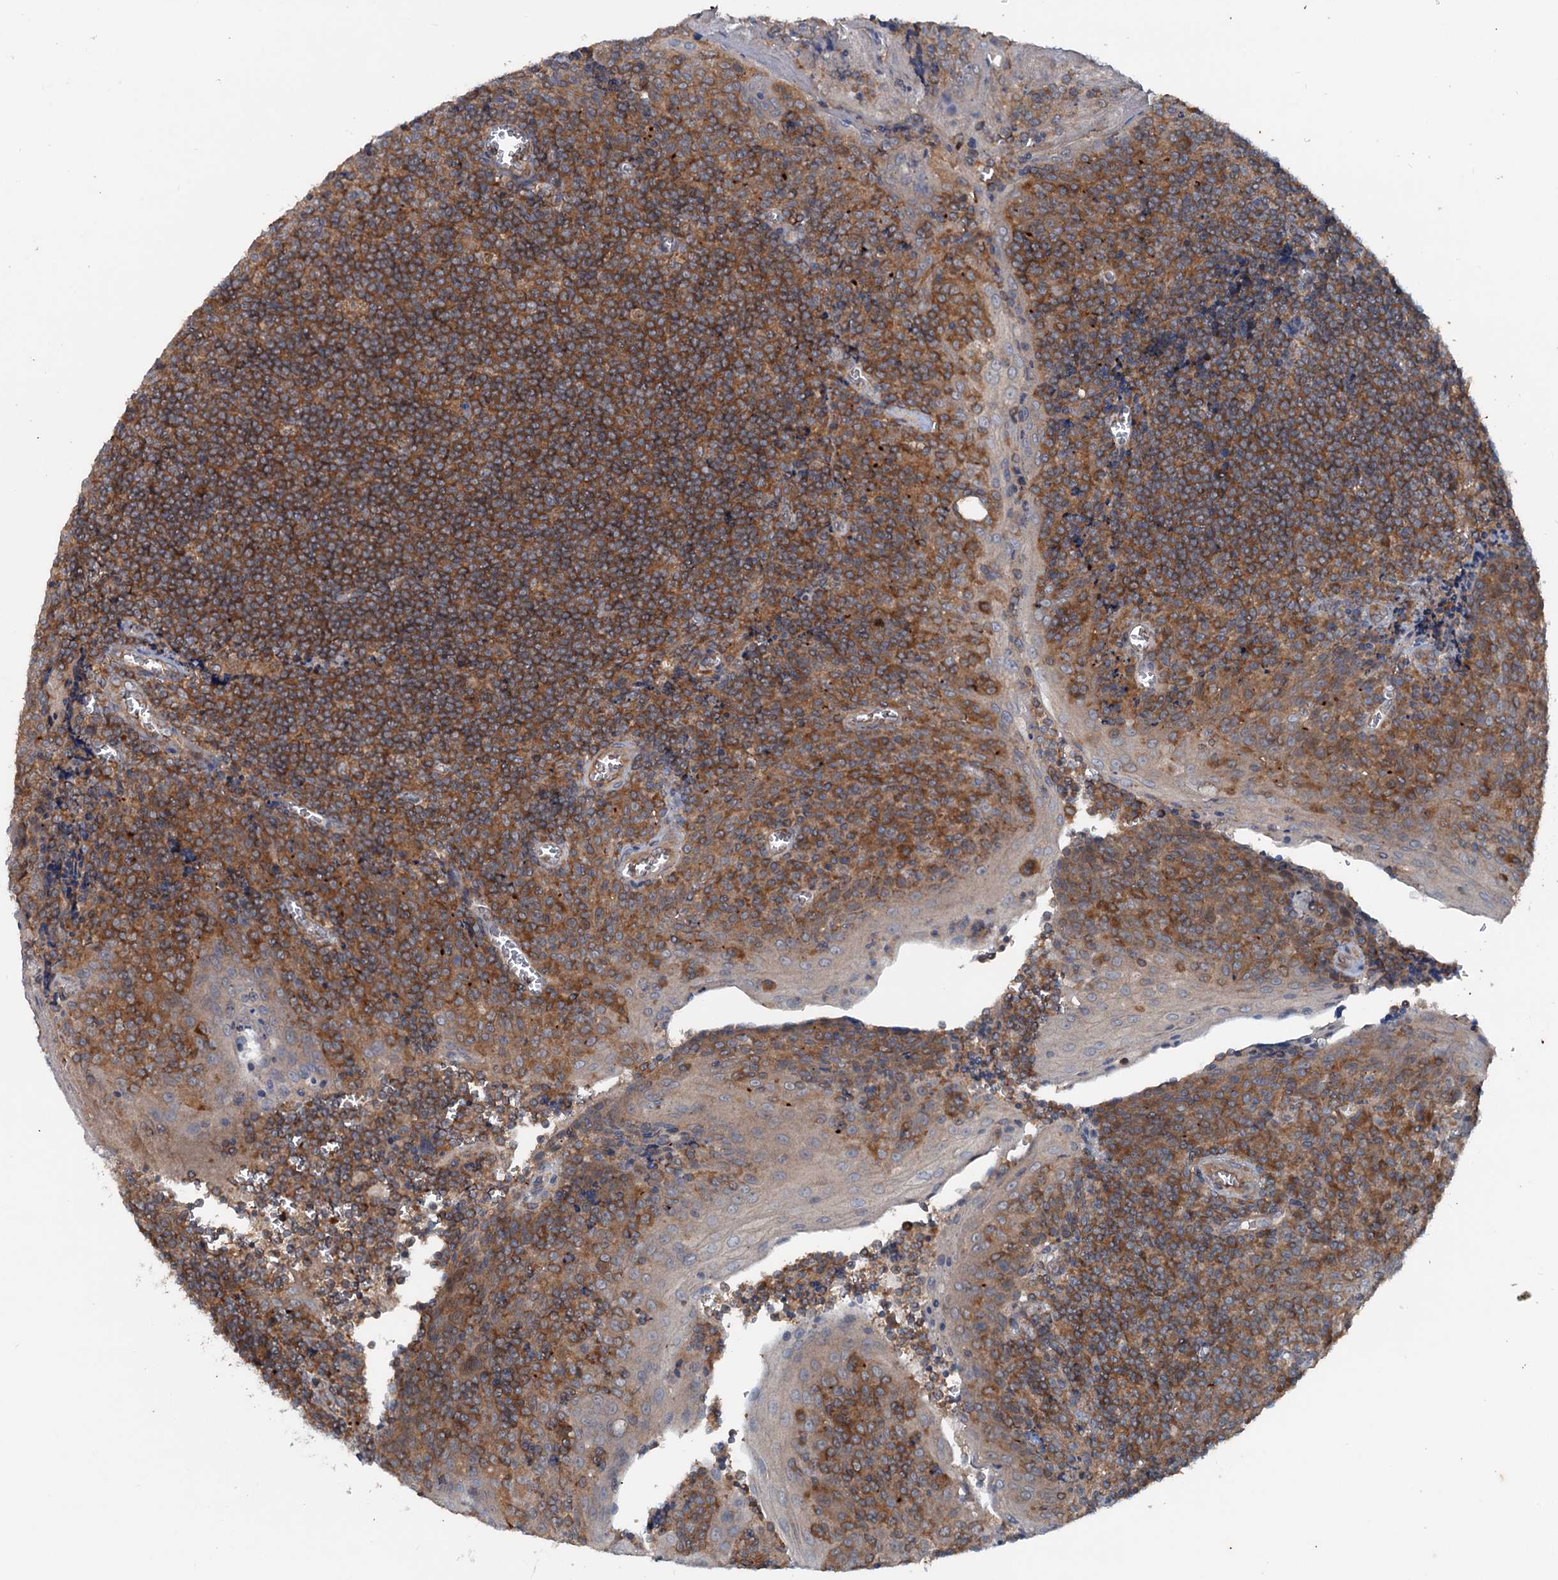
{"staining": {"intensity": "strong", "quantity": ">75%", "location": "cytoplasmic/membranous"}, "tissue": "tonsil", "cell_type": "Germinal center cells", "image_type": "normal", "snomed": [{"axis": "morphology", "description": "Normal tissue, NOS"}, {"axis": "topography", "description": "Tonsil"}], "caption": "The photomicrograph reveals staining of benign tonsil, revealing strong cytoplasmic/membranous protein staining (brown color) within germinal center cells.", "gene": "TEDC1", "patient": {"sex": "male", "age": 27}}